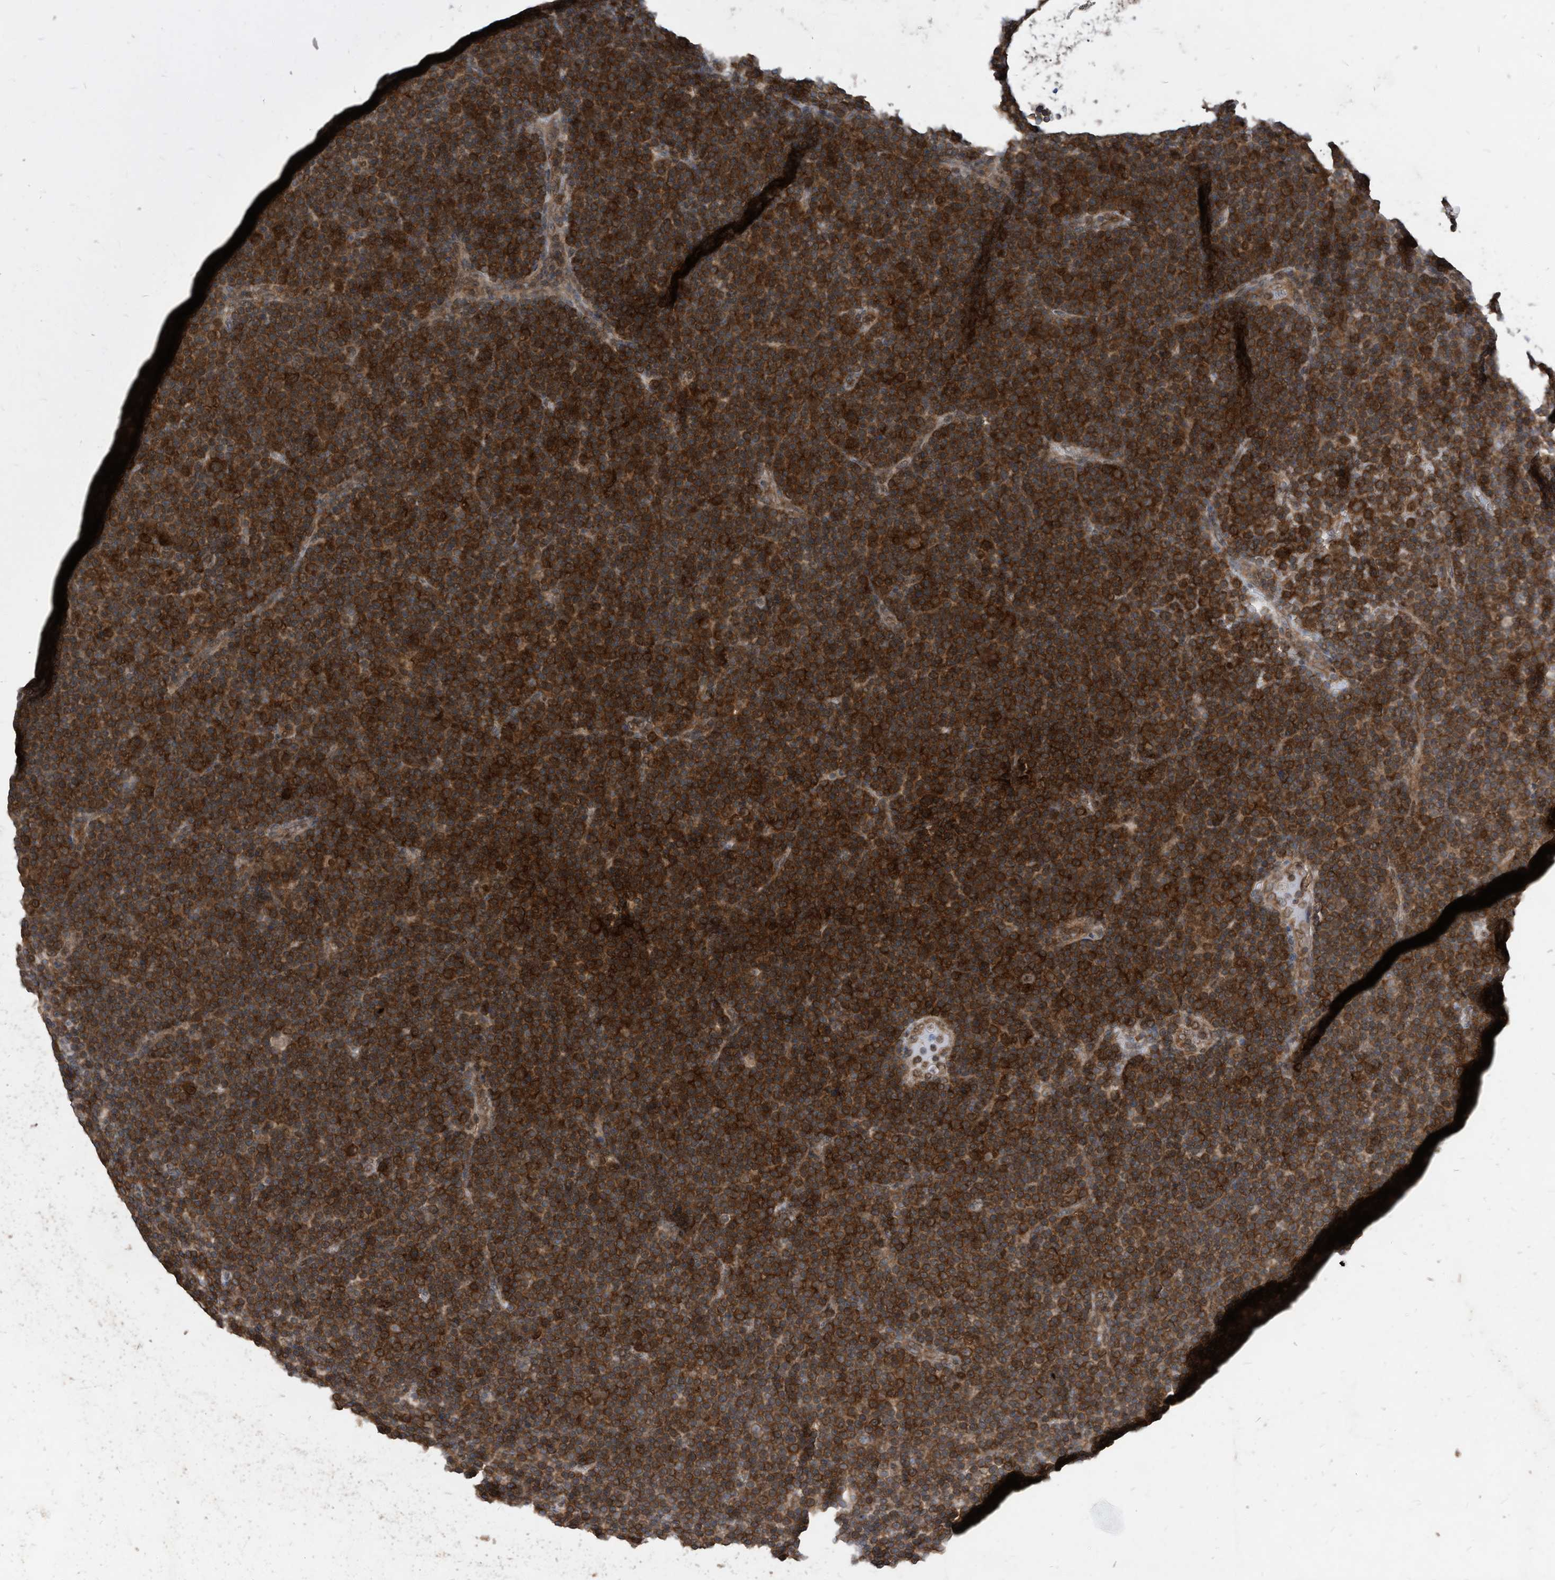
{"staining": {"intensity": "strong", "quantity": ">75%", "location": "cytoplasmic/membranous"}, "tissue": "lymphoma", "cell_type": "Tumor cells", "image_type": "cancer", "snomed": [{"axis": "morphology", "description": "Malignant lymphoma, non-Hodgkin's type, Low grade"}, {"axis": "topography", "description": "Lymph node"}], "caption": "The immunohistochemical stain shows strong cytoplasmic/membranous expression in tumor cells of malignant lymphoma, non-Hodgkin's type (low-grade) tissue.", "gene": "KPNB1", "patient": {"sex": "female", "age": 67}}